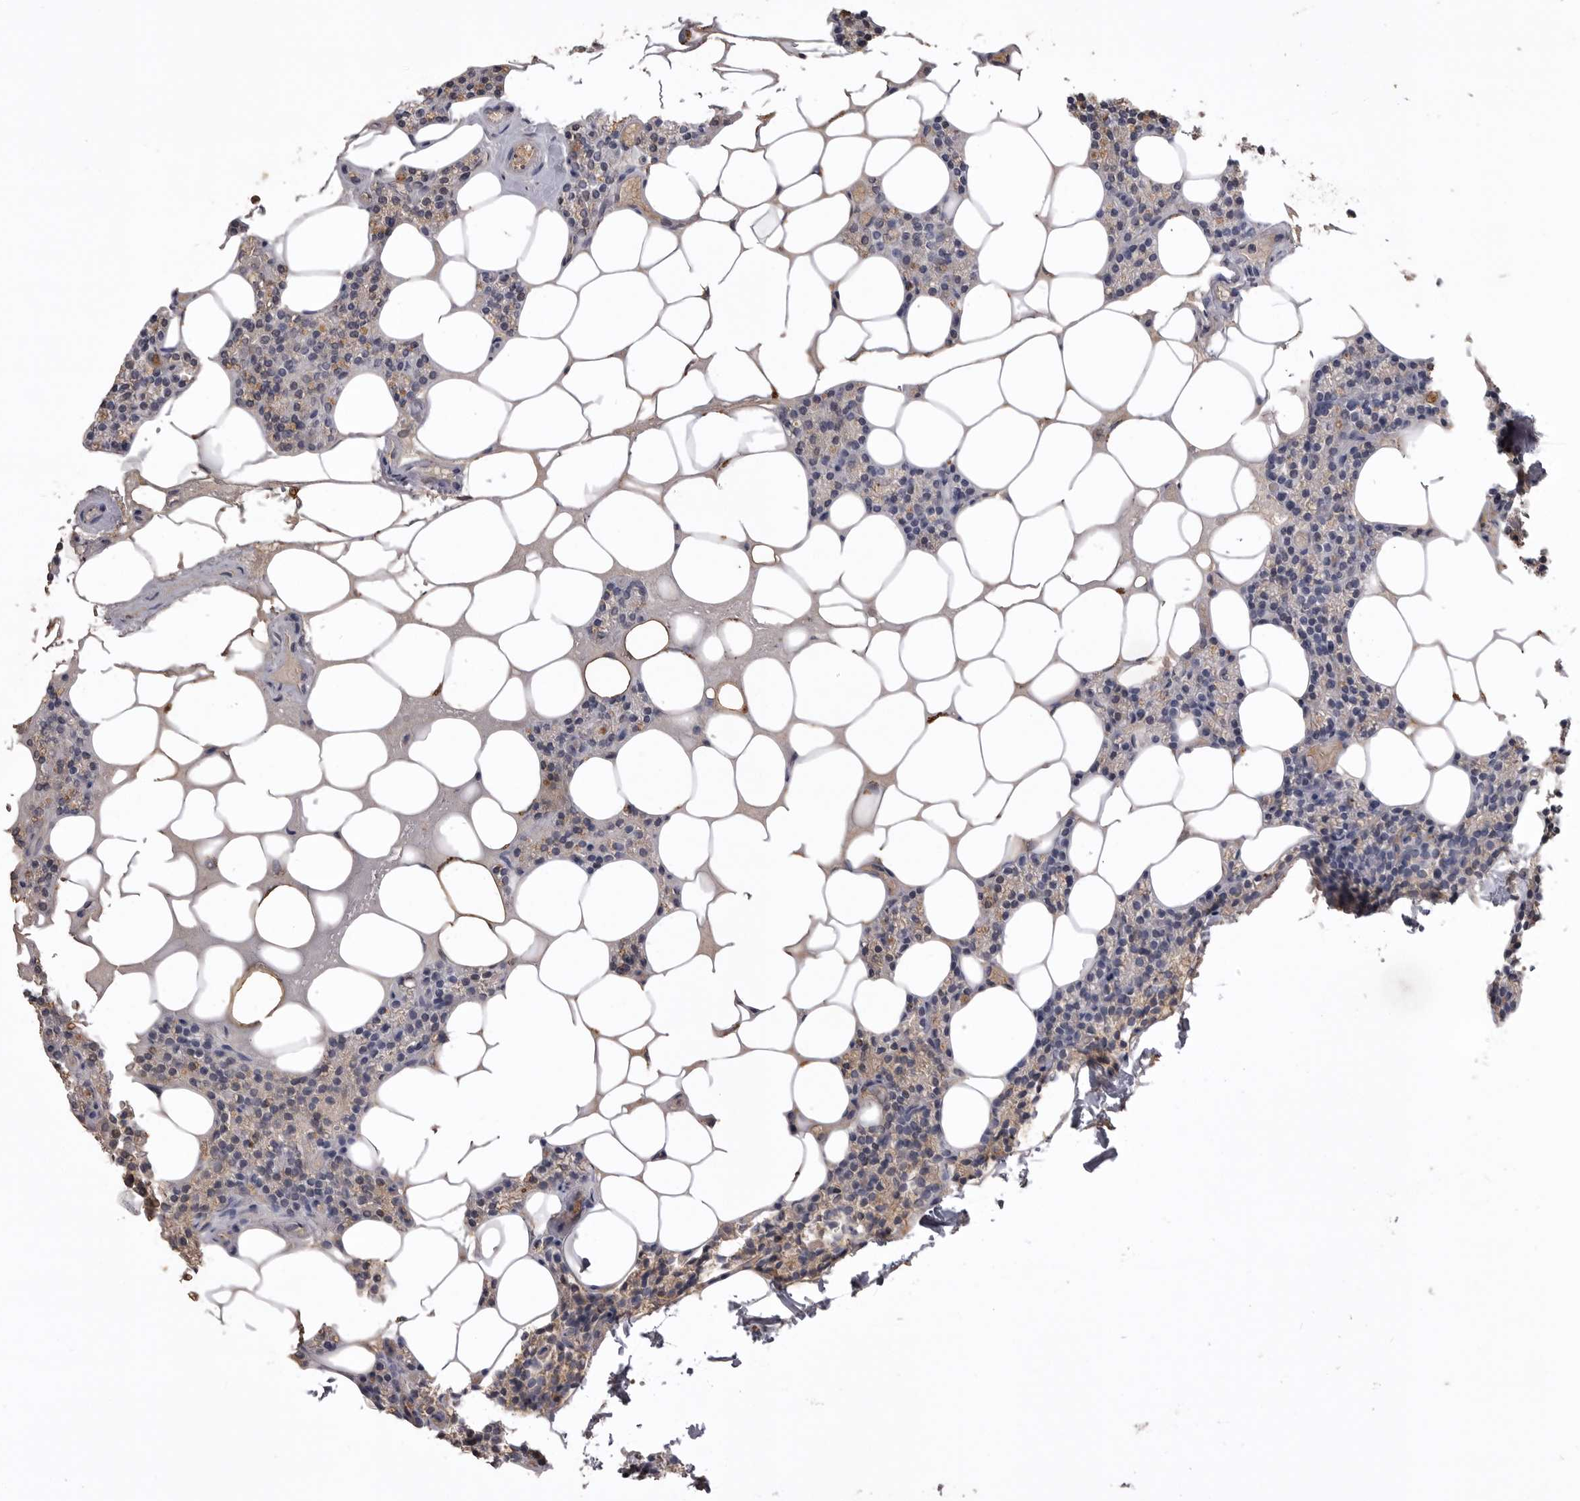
{"staining": {"intensity": "weak", "quantity": "<25%", "location": "cytoplasmic/membranous"}, "tissue": "parathyroid gland", "cell_type": "Glandular cells", "image_type": "normal", "snomed": [{"axis": "morphology", "description": "Normal tissue, NOS"}, {"axis": "topography", "description": "Parathyroid gland"}], "caption": "An image of parathyroid gland stained for a protein exhibits no brown staining in glandular cells. (Brightfield microscopy of DAB immunohistochemistry (IHC) at high magnification).", "gene": "AHSG", "patient": {"sex": "male", "age": 75}}